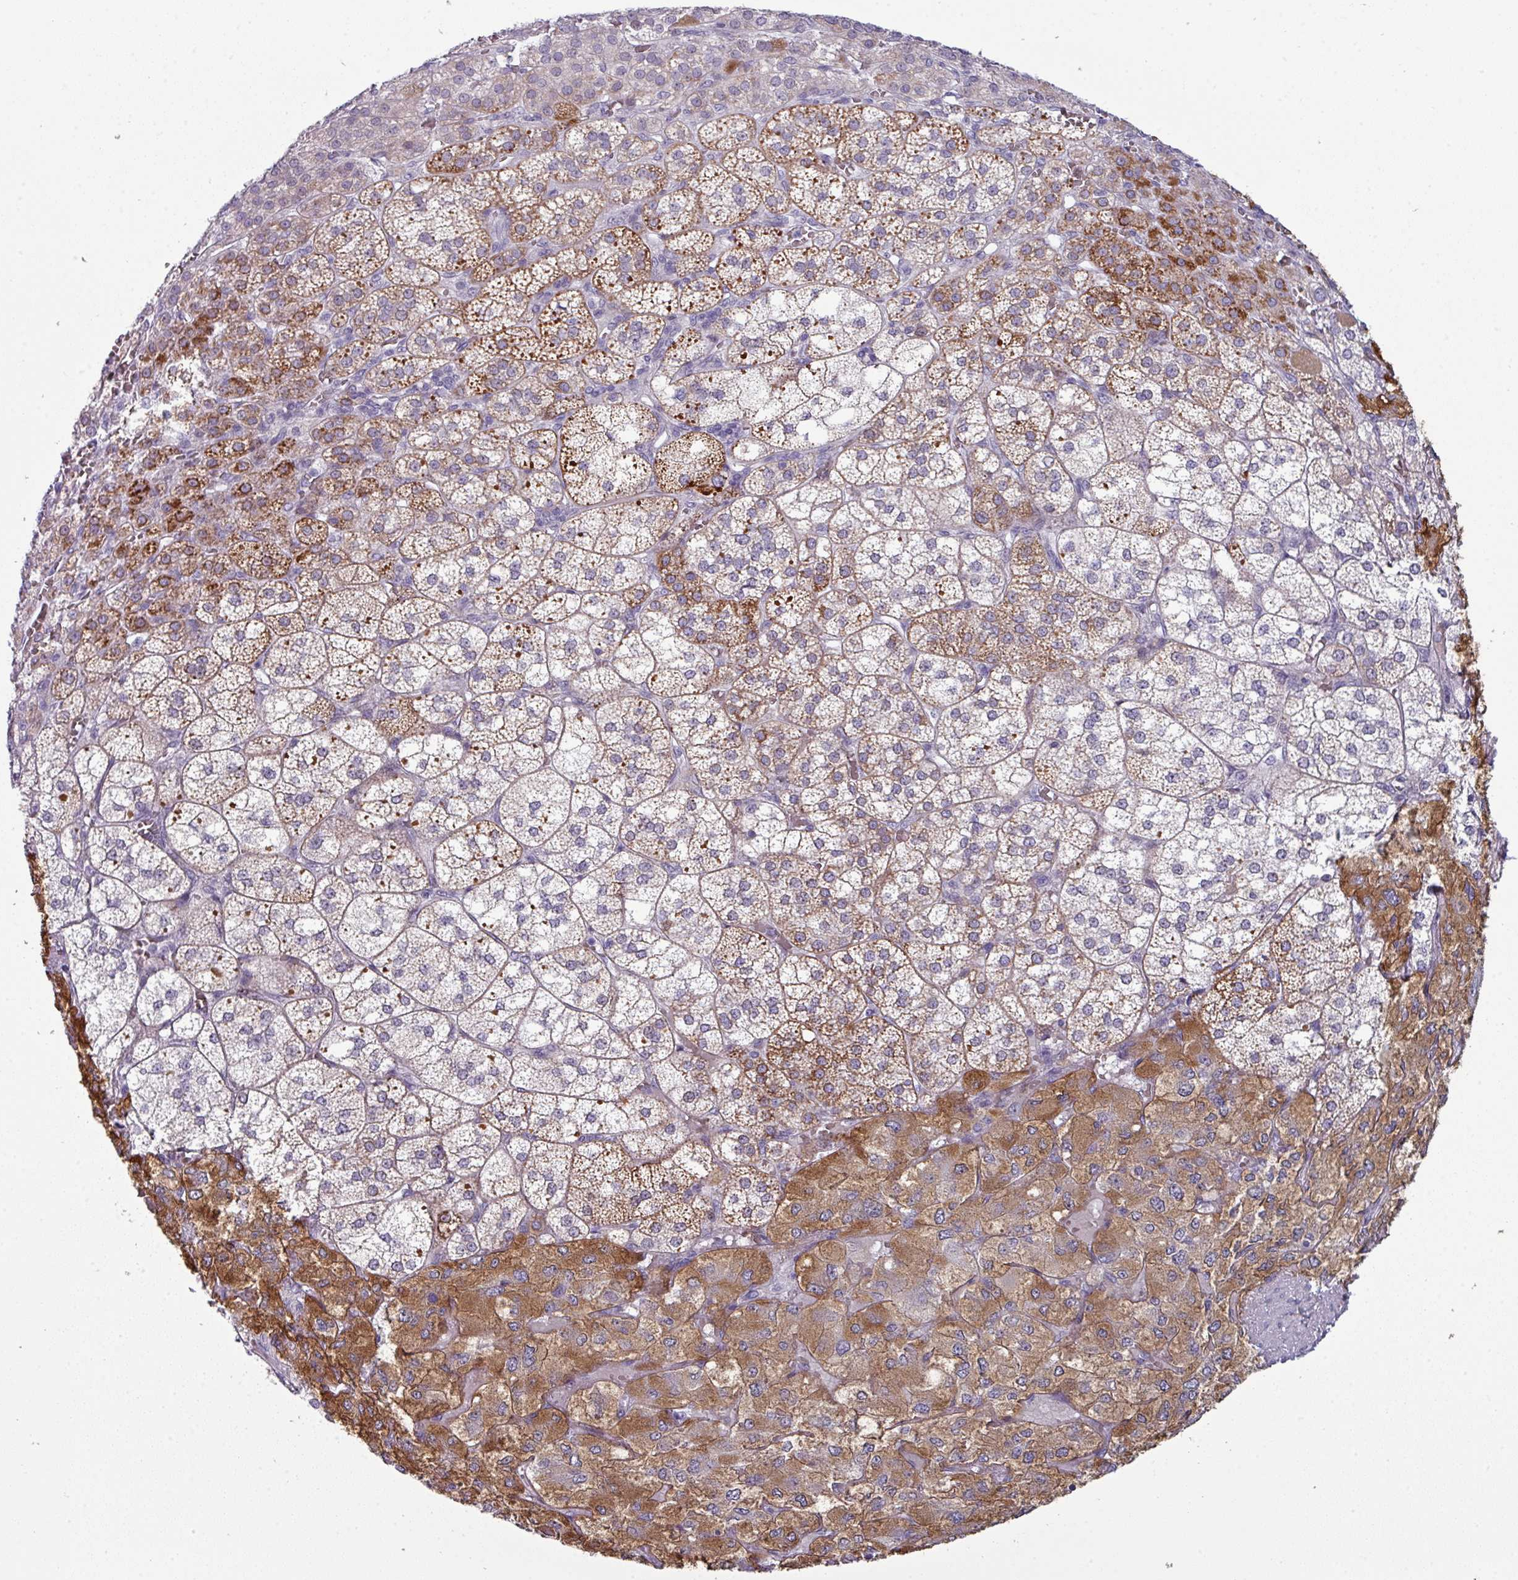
{"staining": {"intensity": "strong", "quantity": ">75%", "location": "cytoplasmic/membranous"}, "tissue": "adrenal gland", "cell_type": "Glandular cells", "image_type": "normal", "snomed": [{"axis": "morphology", "description": "Normal tissue, NOS"}, {"axis": "topography", "description": "Adrenal gland"}], "caption": "Immunohistochemical staining of unremarkable adrenal gland reveals >75% levels of strong cytoplasmic/membranous protein expression in about >75% of glandular cells. The staining was performed using DAB (3,3'-diaminobenzidine), with brown indicating positive protein expression. Nuclei are stained blue with hematoxylin.", "gene": "ZNF615", "patient": {"sex": "female", "age": 60}}